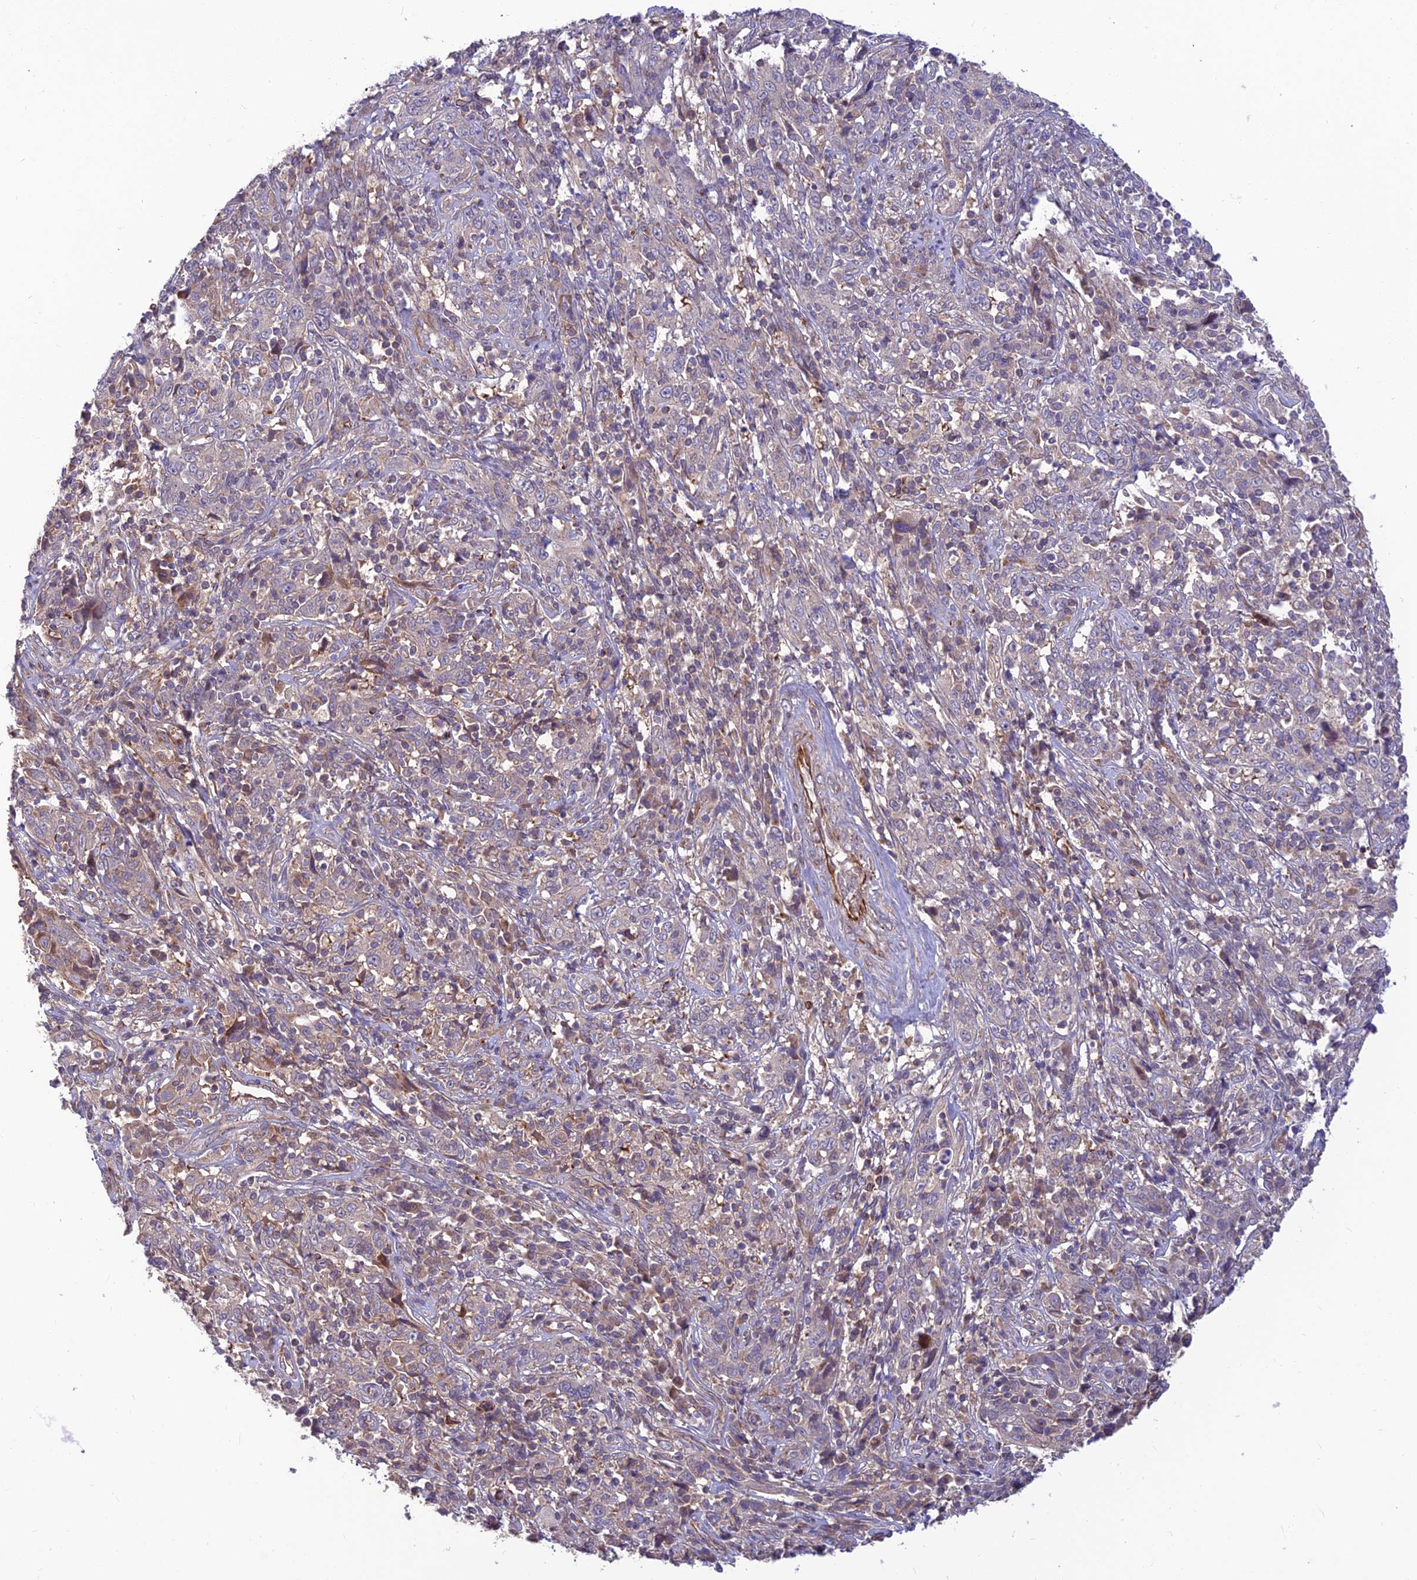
{"staining": {"intensity": "negative", "quantity": "none", "location": "none"}, "tissue": "cervical cancer", "cell_type": "Tumor cells", "image_type": "cancer", "snomed": [{"axis": "morphology", "description": "Squamous cell carcinoma, NOS"}, {"axis": "topography", "description": "Cervix"}], "caption": "Tumor cells are negative for brown protein staining in cervical cancer (squamous cell carcinoma).", "gene": "ST8SIA5", "patient": {"sex": "female", "age": 46}}